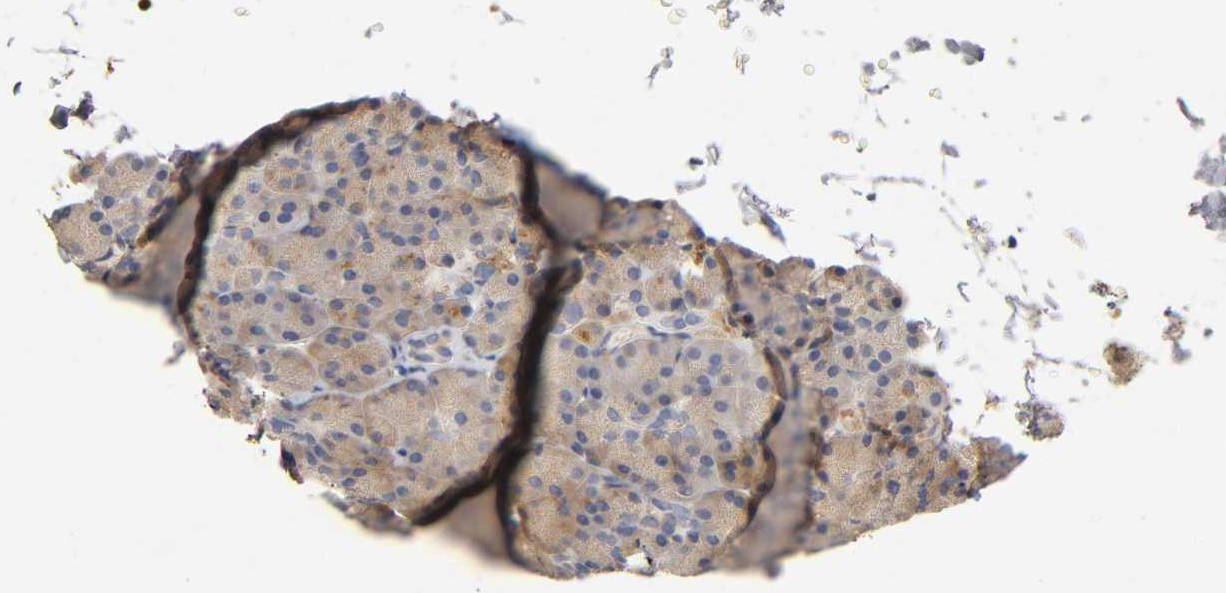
{"staining": {"intensity": "weak", "quantity": ">75%", "location": "cytoplasmic/membranous"}, "tissue": "pancreas", "cell_type": "Exocrine glandular cells", "image_type": "normal", "snomed": [{"axis": "morphology", "description": "Normal tissue, NOS"}, {"axis": "topography", "description": "Pancreas"}], "caption": "A brown stain highlights weak cytoplasmic/membranous staining of a protein in exocrine glandular cells of unremarkable pancreas. Immunohistochemistry (ihc) stains the protein of interest in brown and the nuclei are stained blue.", "gene": "RHOA", "patient": {"sex": "female", "age": 43}}